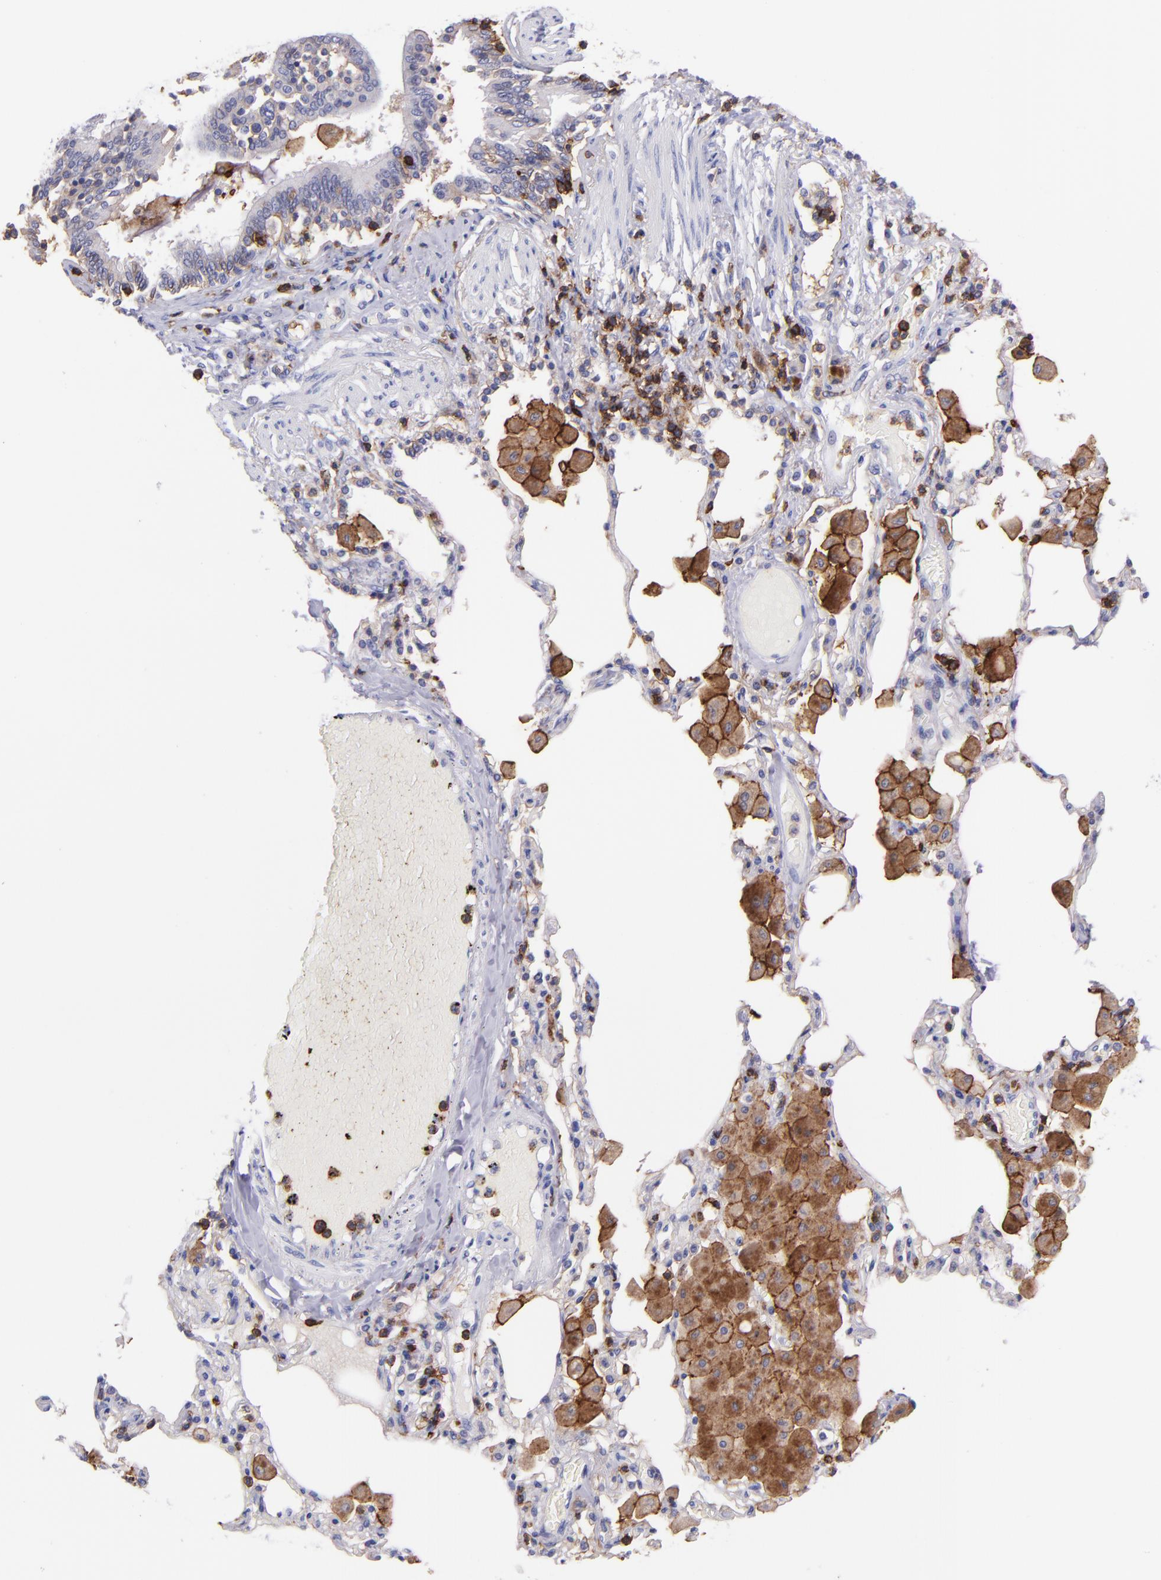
{"staining": {"intensity": "weak", "quantity": "<25%", "location": "cytoplasmic/membranous"}, "tissue": "bronchus", "cell_type": "Respiratory epithelial cells", "image_type": "normal", "snomed": [{"axis": "morphology", "description": "Normal tissue, NOS"}, {"axis": "morphology", "description": "Squamous cell carcinoma, NOS"}, {"axis": "topography", "description": "Bronchus"}, {"axis": "topography", "description": "Lung"}], "caption": "An immunohistochemistry image of normal bronchus is shown. There is no staining in respiratory epithelial cells of bronchus.", "gene": "SPN", "patient": {"sex": "female", "age": 47}}